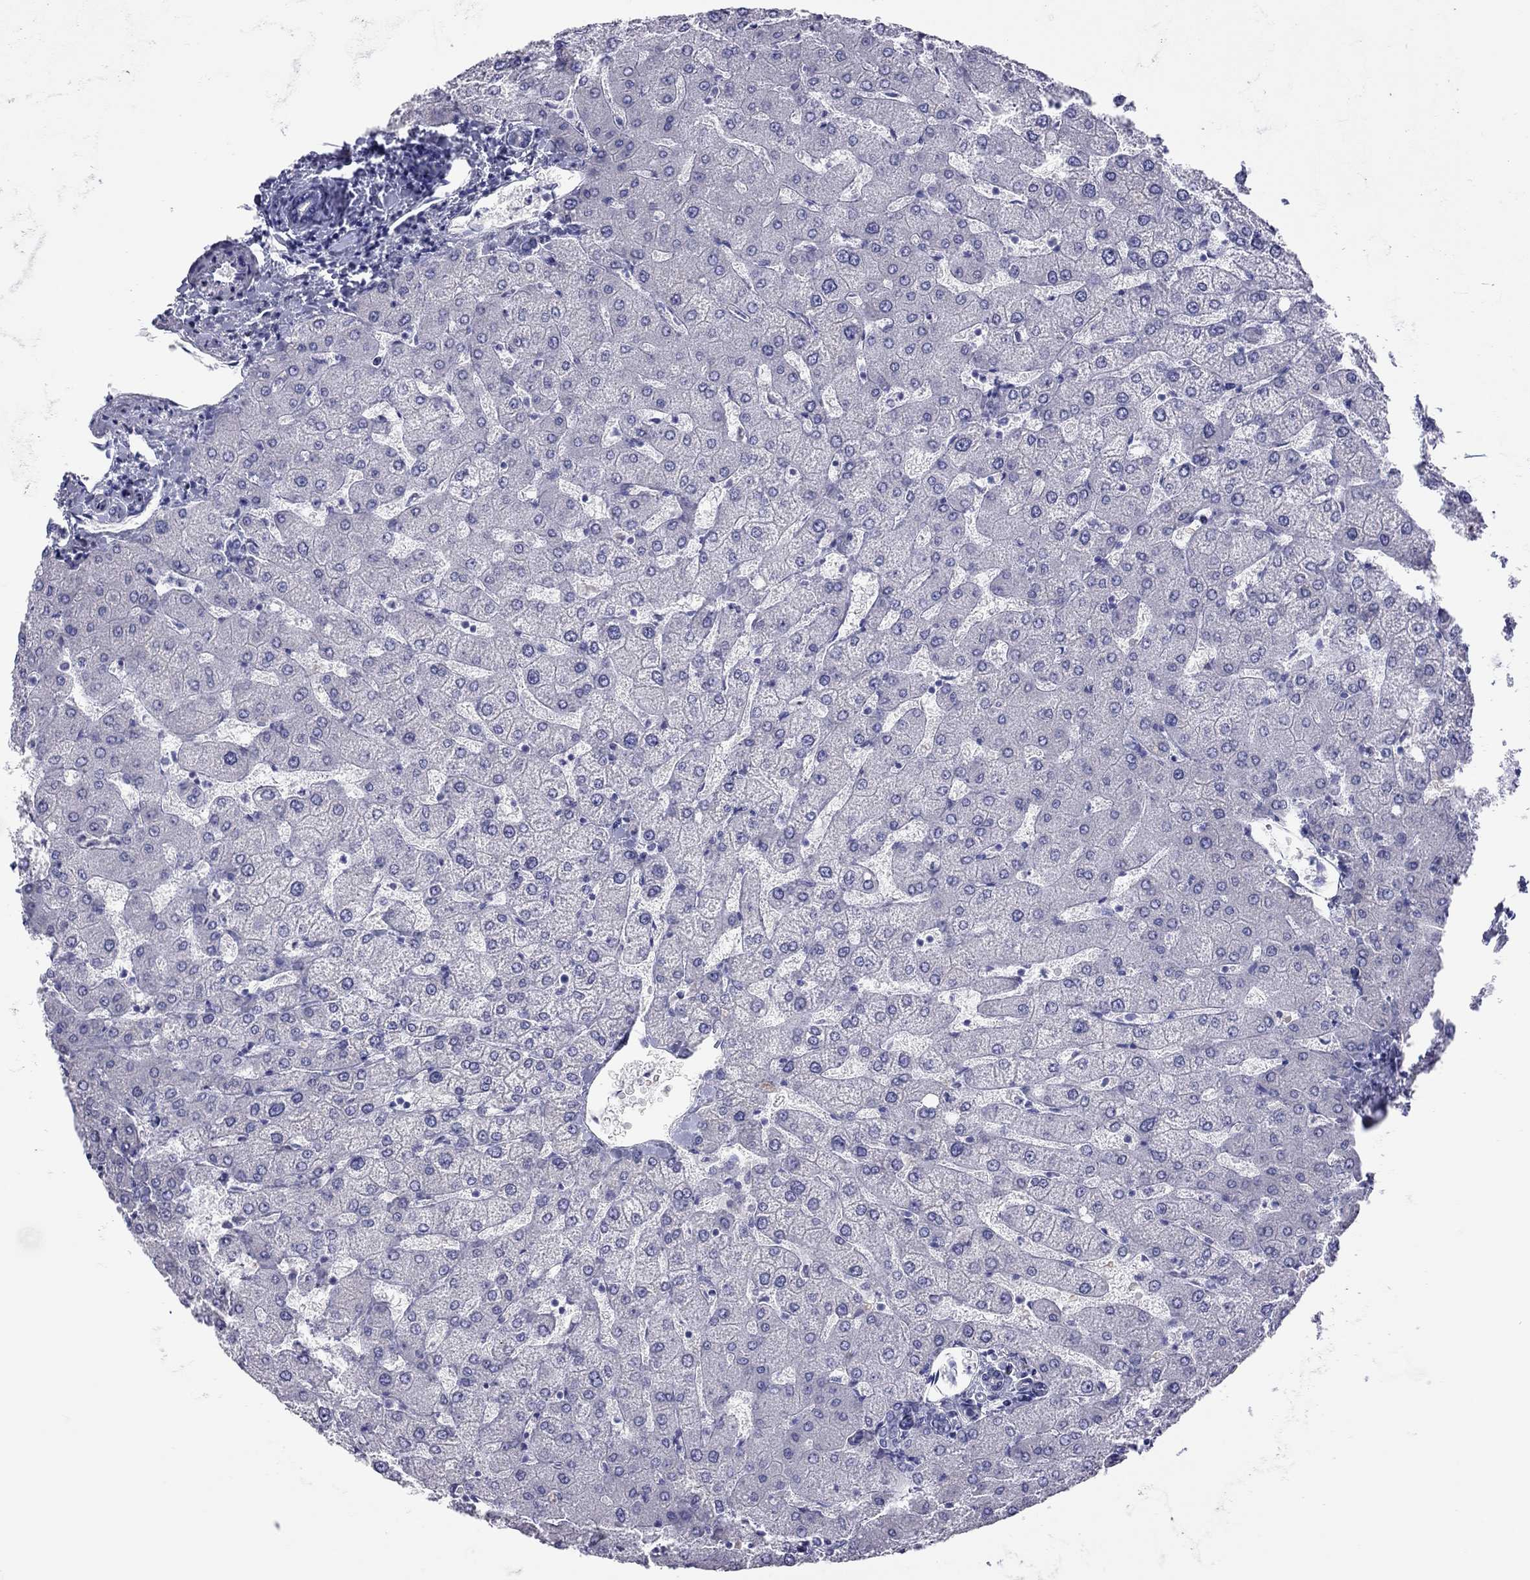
{"staining": {"intensity": "negative", "quantity": "none", "location": "none"}, "tissue": "liver", "cell_type": "Cholangiocytes", "image_type": "normal", "snomed": [{"axis": "morphology", "description": "Normal tissue, NOS"}, {"axis": "topography", "description": "Liver"}], "caption": "This photomicrograph is of benign liver stained with IHC to label a protein in brown with the nuclei are counter-stained blue. There is no staining in cholangiocytes. (Stains: DAB (3,3'-diaminobenzidine) immunohistochemistry with hematoxylin counter stain, Microscopy: brightfield microscopy at high magnification).", "gene": "STAG3", "patient": {"sex": "female", "age": 54}}